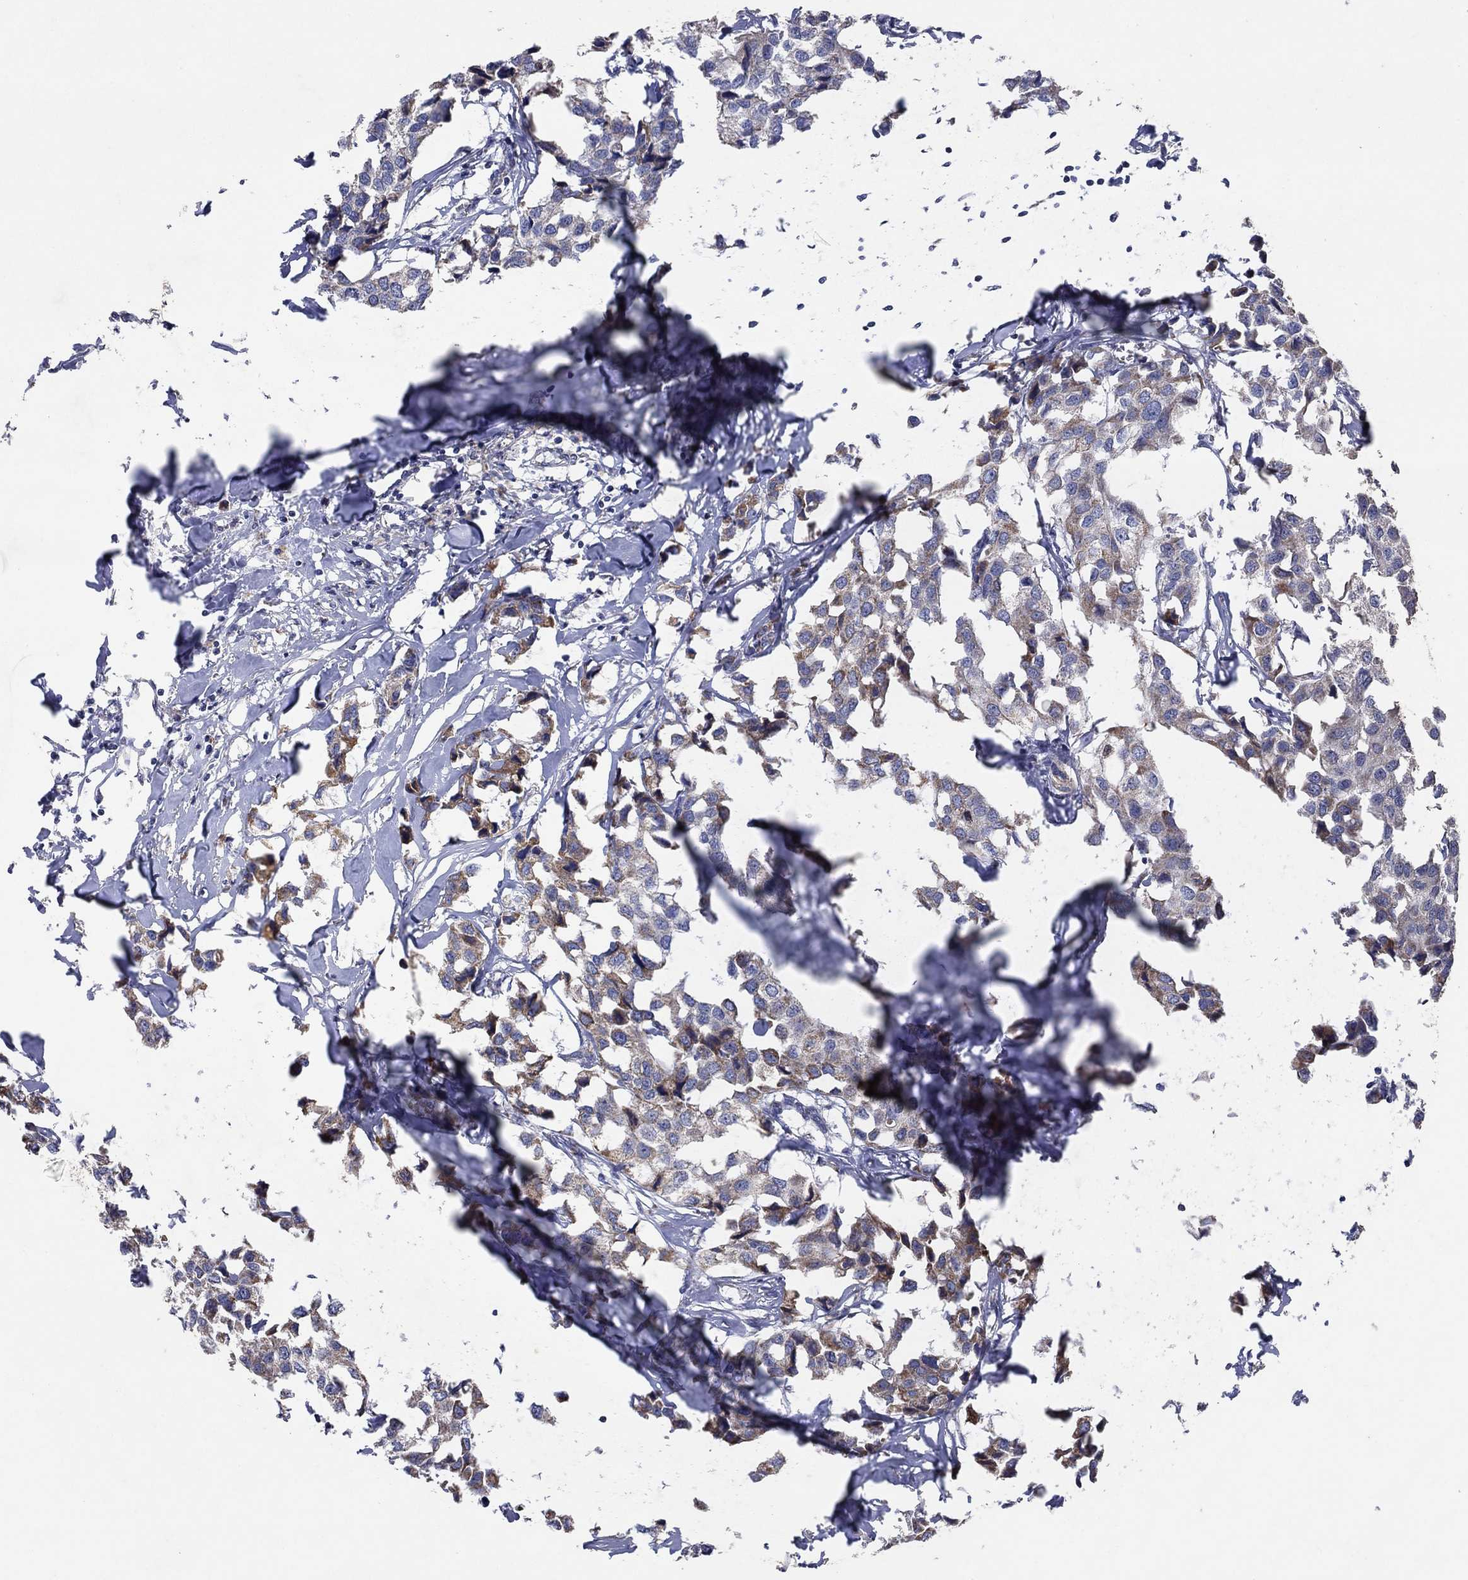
{"staining": {"intensity": "weak", "quantity": "25%-75%", "location": "cytoplasmic/membranous"}, "tissue": "breast cancer", "cell_type": "Tumor cells", "image_type": "cancer", "snomed": [{"axis": "morphology", "description": "Duct carcinoma"}, {"axis": "topography", "description": "Breast"}], "caption": "Breast cancer (intraductal carcinoma) was stained to show a protein in brown. There is low levels of weak cytoplasmic/membranous expression in approximately 25%-75% of tumor cells.", "gene": "C9orf85", "patient": {"sex": "female", "age": 80}}